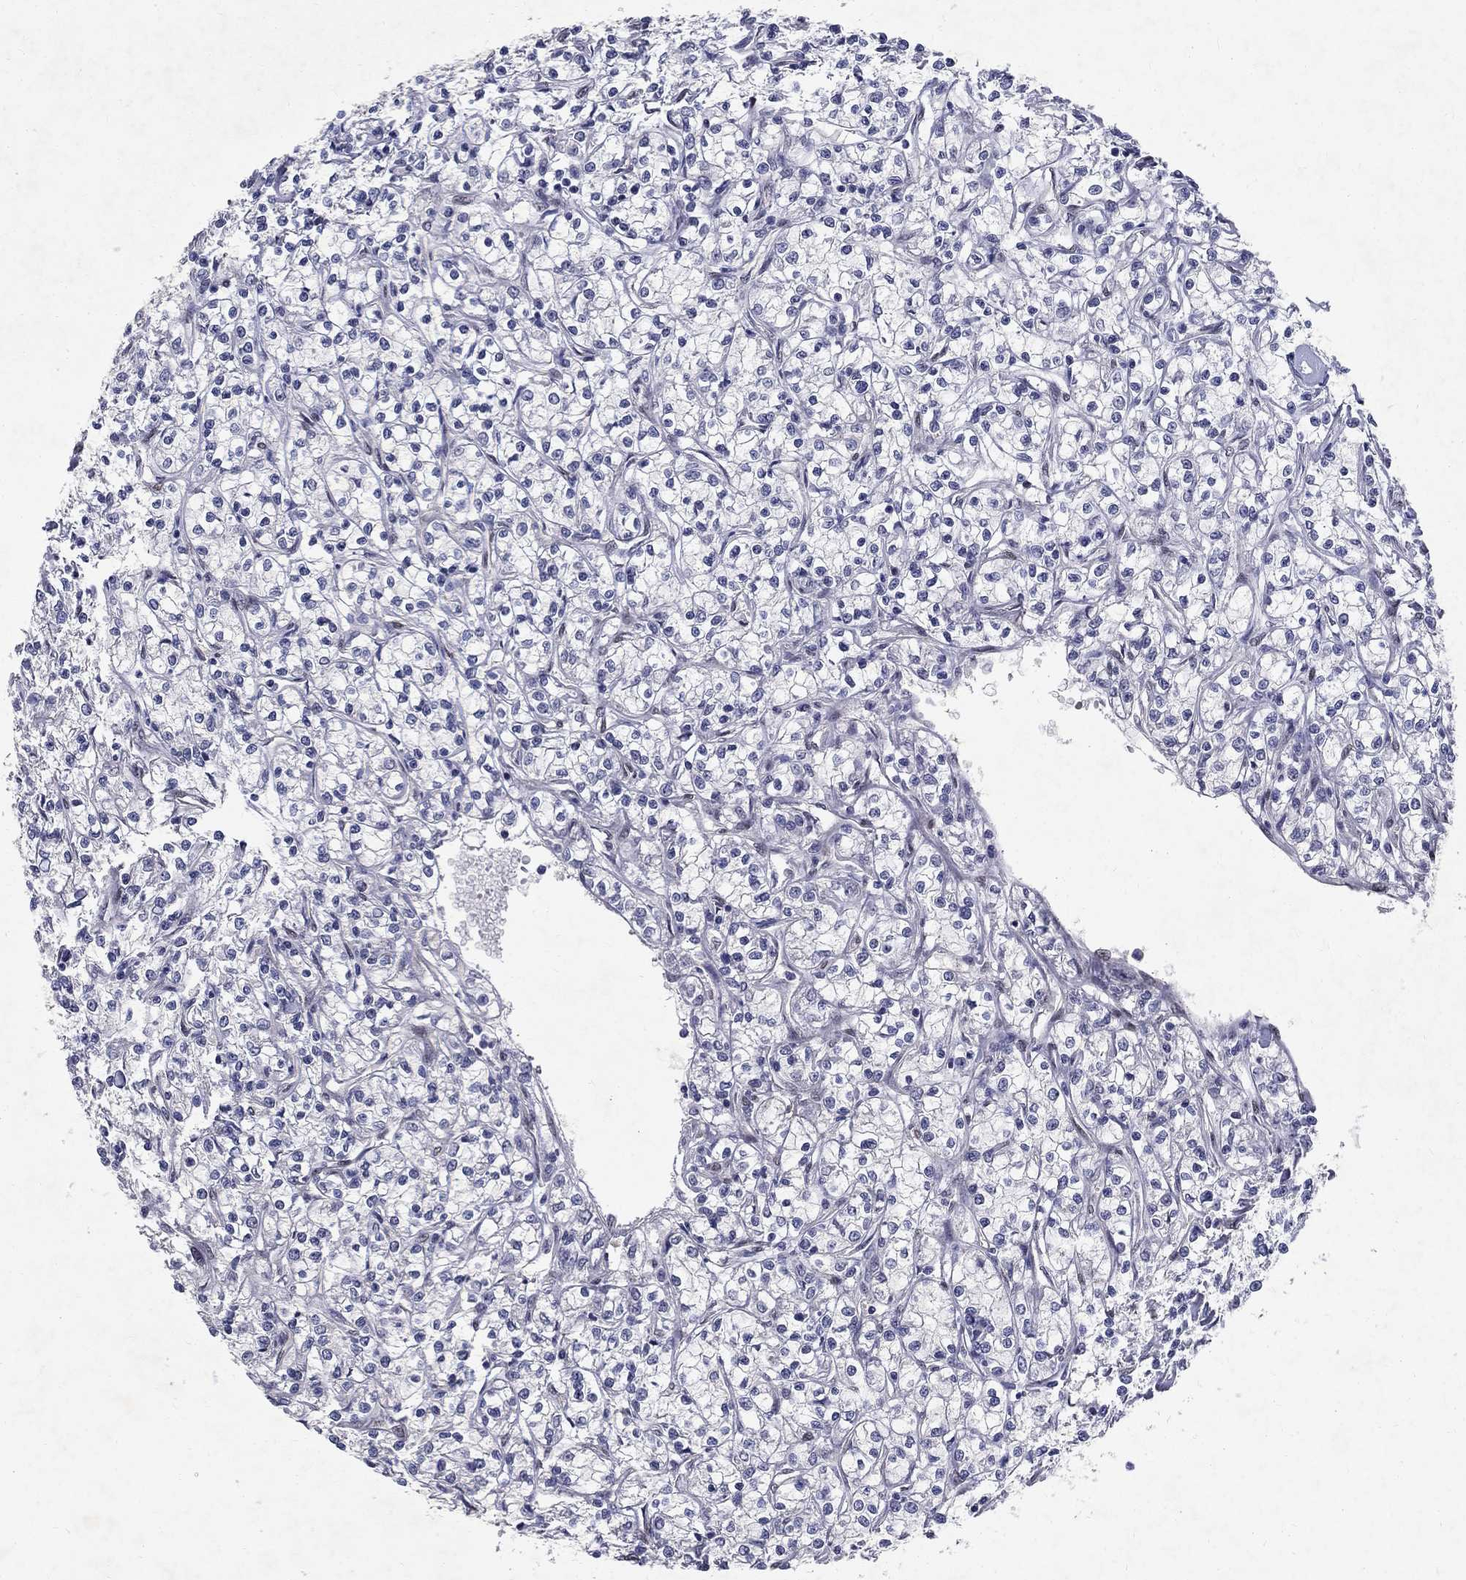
{"staining": {"intensity": "negative", "quantity": "none", "location": "none"}, "tissue": "renal cancer", "cell_type": "Tumor cells", "image_type": "cancer", "snomed": [{"axis": "morphology", "description": "Adenocarcinoma, NOS"}, {"axis": "topography", "description": "Kidney"}], "caption": "DAB (3,3'-diaminobenzidine) immunohistochemical staining of renal cancer displays no significant expression in tumor cells.", "gene": "RBFOX1", "patient": {"sex": "female", "age": 59}}